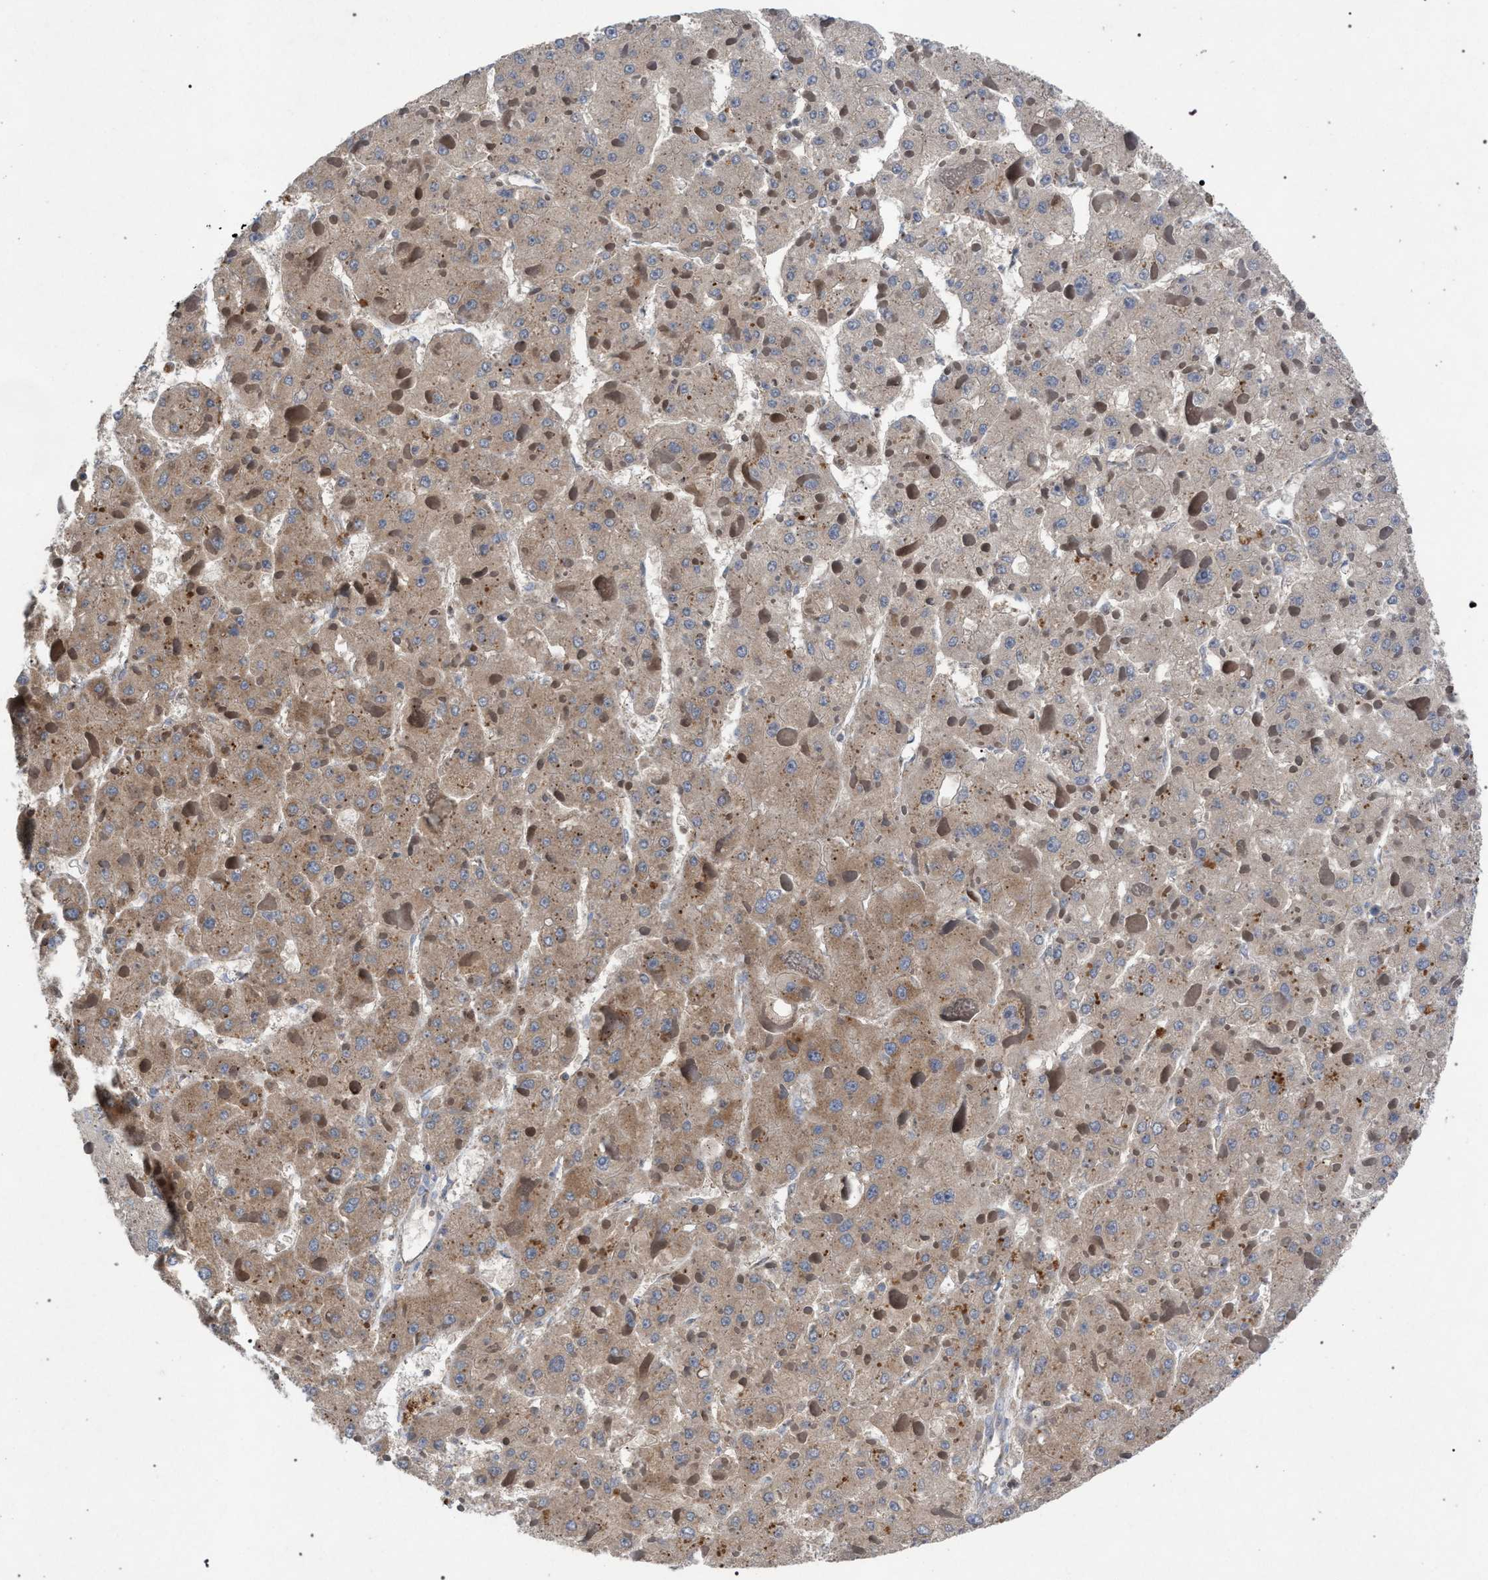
{"staining": {"intensity": "weak", "quantity": ">75%", "location": "cytoplasmic/membranous"}, "tissue": "liver cancer", "cell_type": "Tumor cells", "image_type": "cancer", "snomed": [{"axis": "morphology", "description": "Carcinoma, Hepatocellular, NOS"}, {"axis": "topography", "description": "Liver"}], "caption": "Hepatocellular carcinoma (liver) was stained to show a protein in brown. There is low levels of weak cytoplasmic/membranous expression in about >75% of tumor cells. (DAB (3,3'-diaminobenzidine) IHC, brown staining for protein, blue staining for nuclei).", "gene": "VPS13A", "patient": {"sex": "female", "age": 73}}